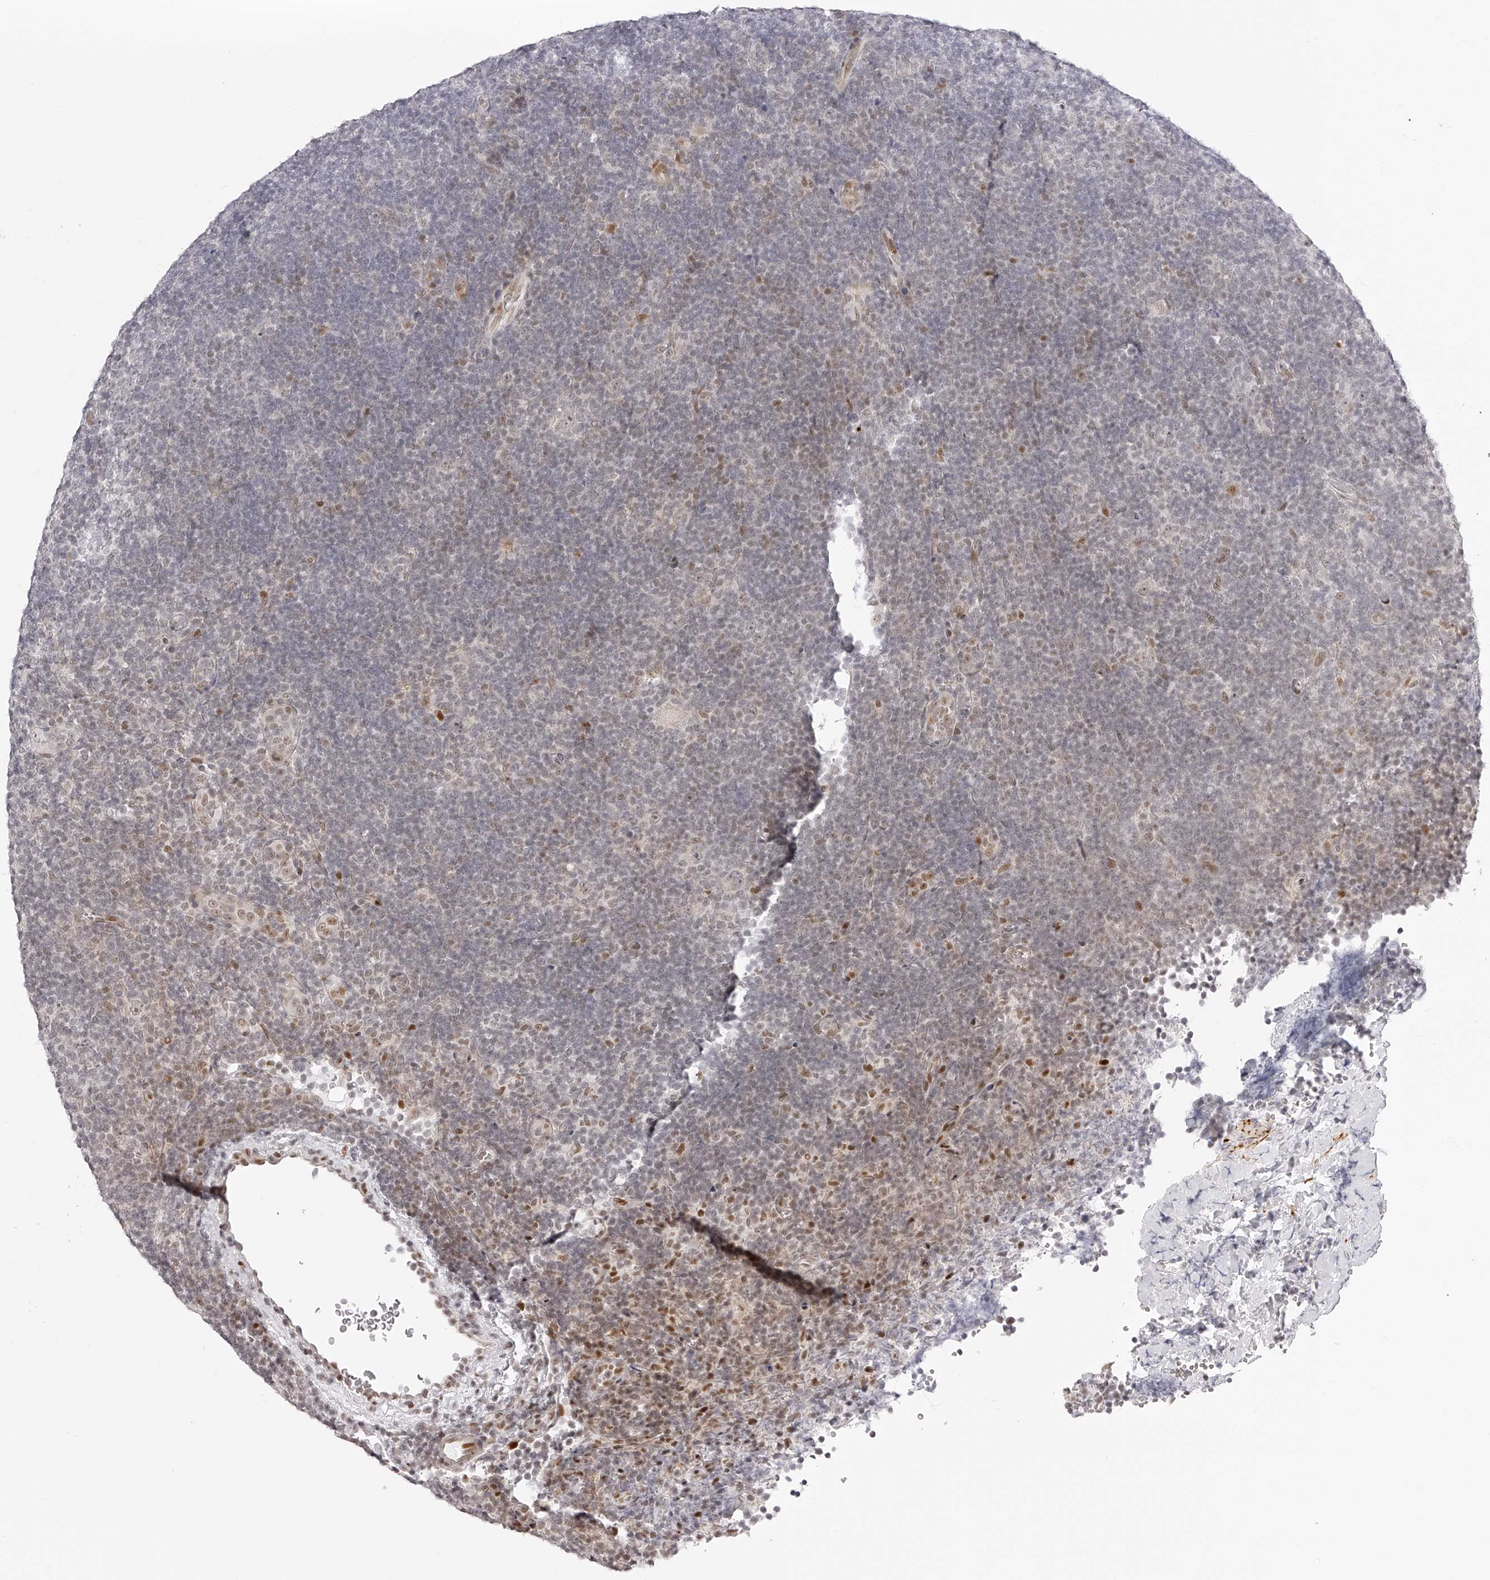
{"staining": {"intensity": "weak", "quantity": "<25%", "location": "cytoplasmic/membranous"}, "tissue": "lymphoma", "cell_type": "Tumor cells", "image_type": "cancer", "snomed": [{"axis": "morphology", "description": "Hodgkin's disease, NOS"}, {"axis": "topography", "description": "Lymph node"}], "caption": "An image of lymphoma stained for a protein exhibits no brown staining in tumor cells.", "gene": "PLEKHG1", "patient": {"sex": "female", "age": 57}}